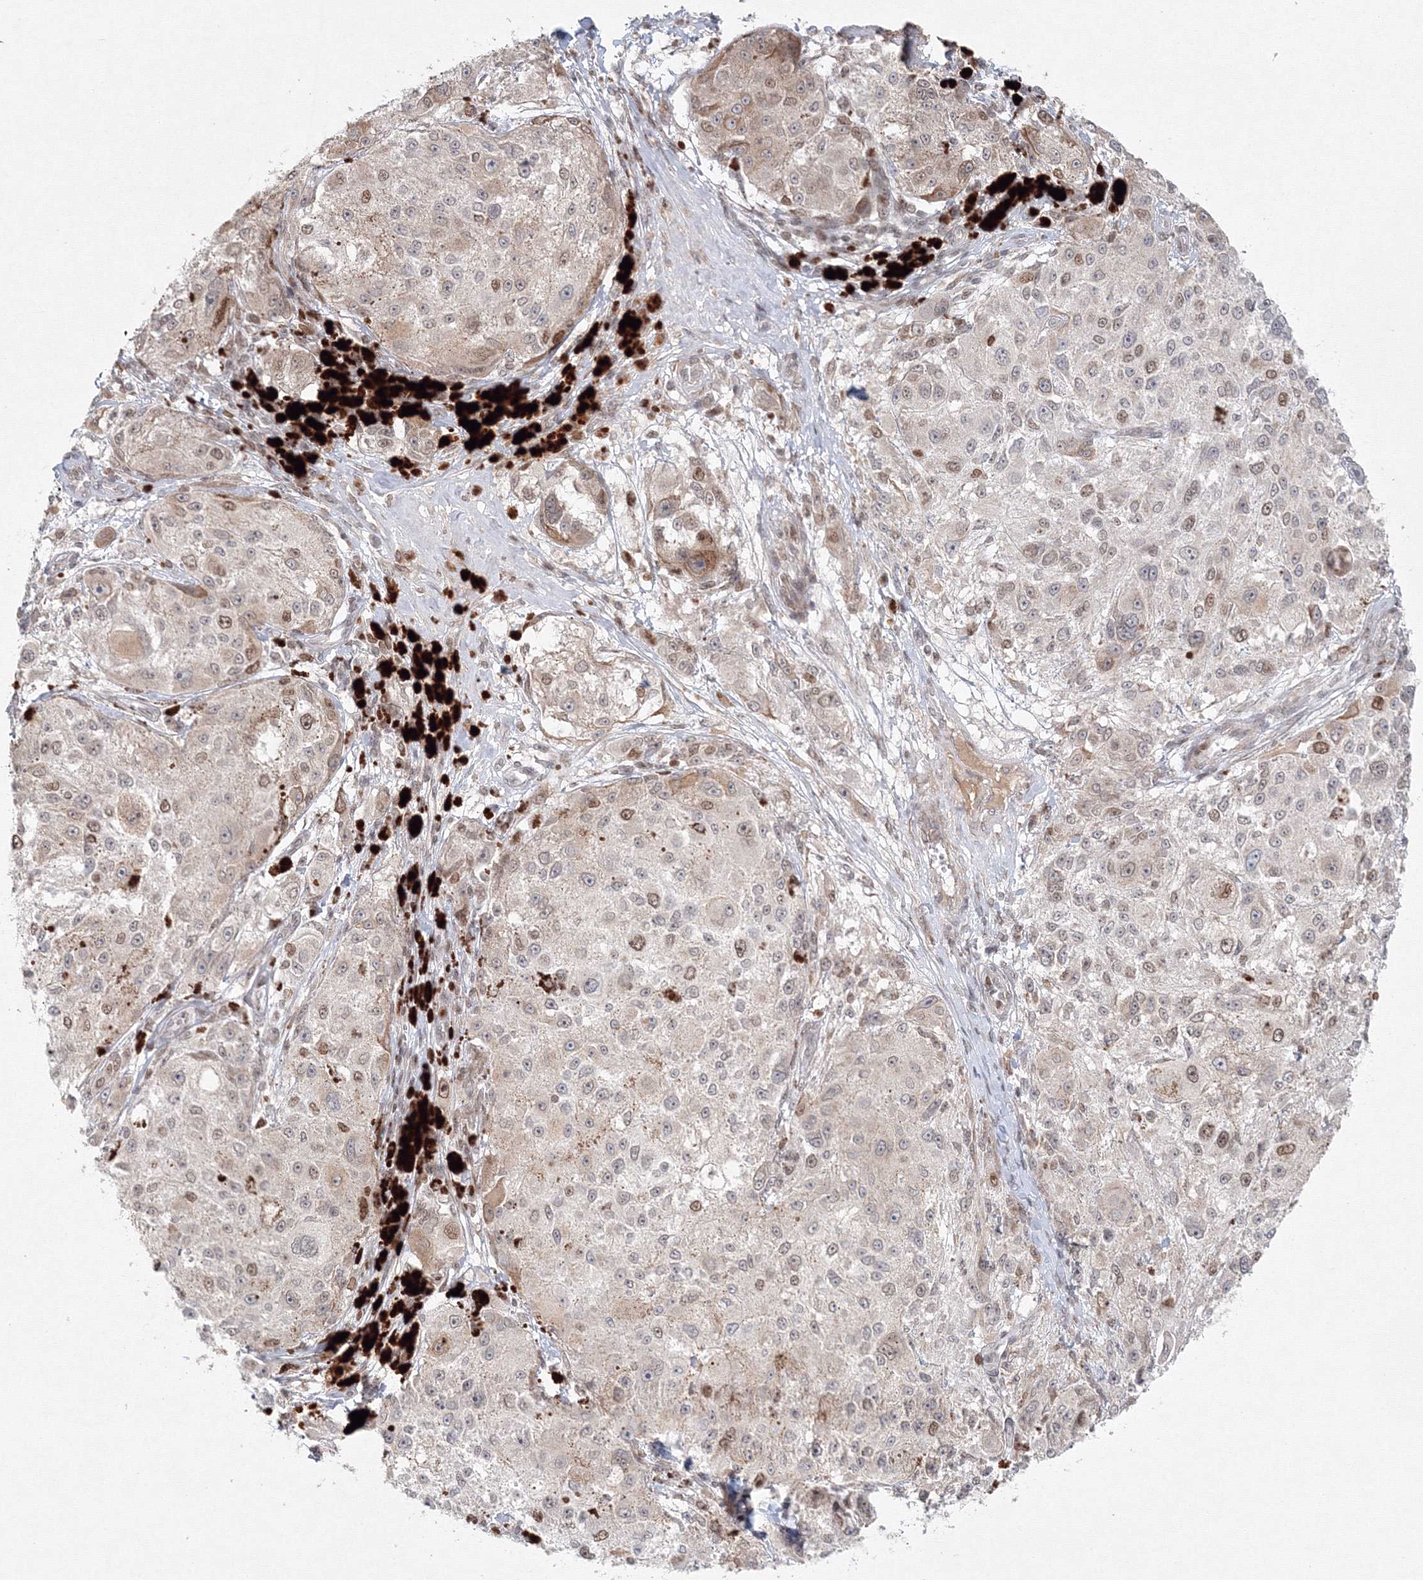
{"staining": {"intensity": "moderate", "quantity": "<25%", "location": "nuclear"}, "tissue": "melanoma", "cell_type": "Tumor cells", "image_type": "cancer", "snomed": [{"axis": "morphology", "description": "Necrosis, NOS"}, {"axis": "morphology", "description": "Malignant melanoma, NOS"}, {"axis": "topography", "description": "Skin"}], "caption": "IHC of malignant melanoma shows low levels of moderate nuclear positivity in approximately <25% of tumor cells.", "gene": "KIF4A", "patient": {"sex": "female", "age": 87}}